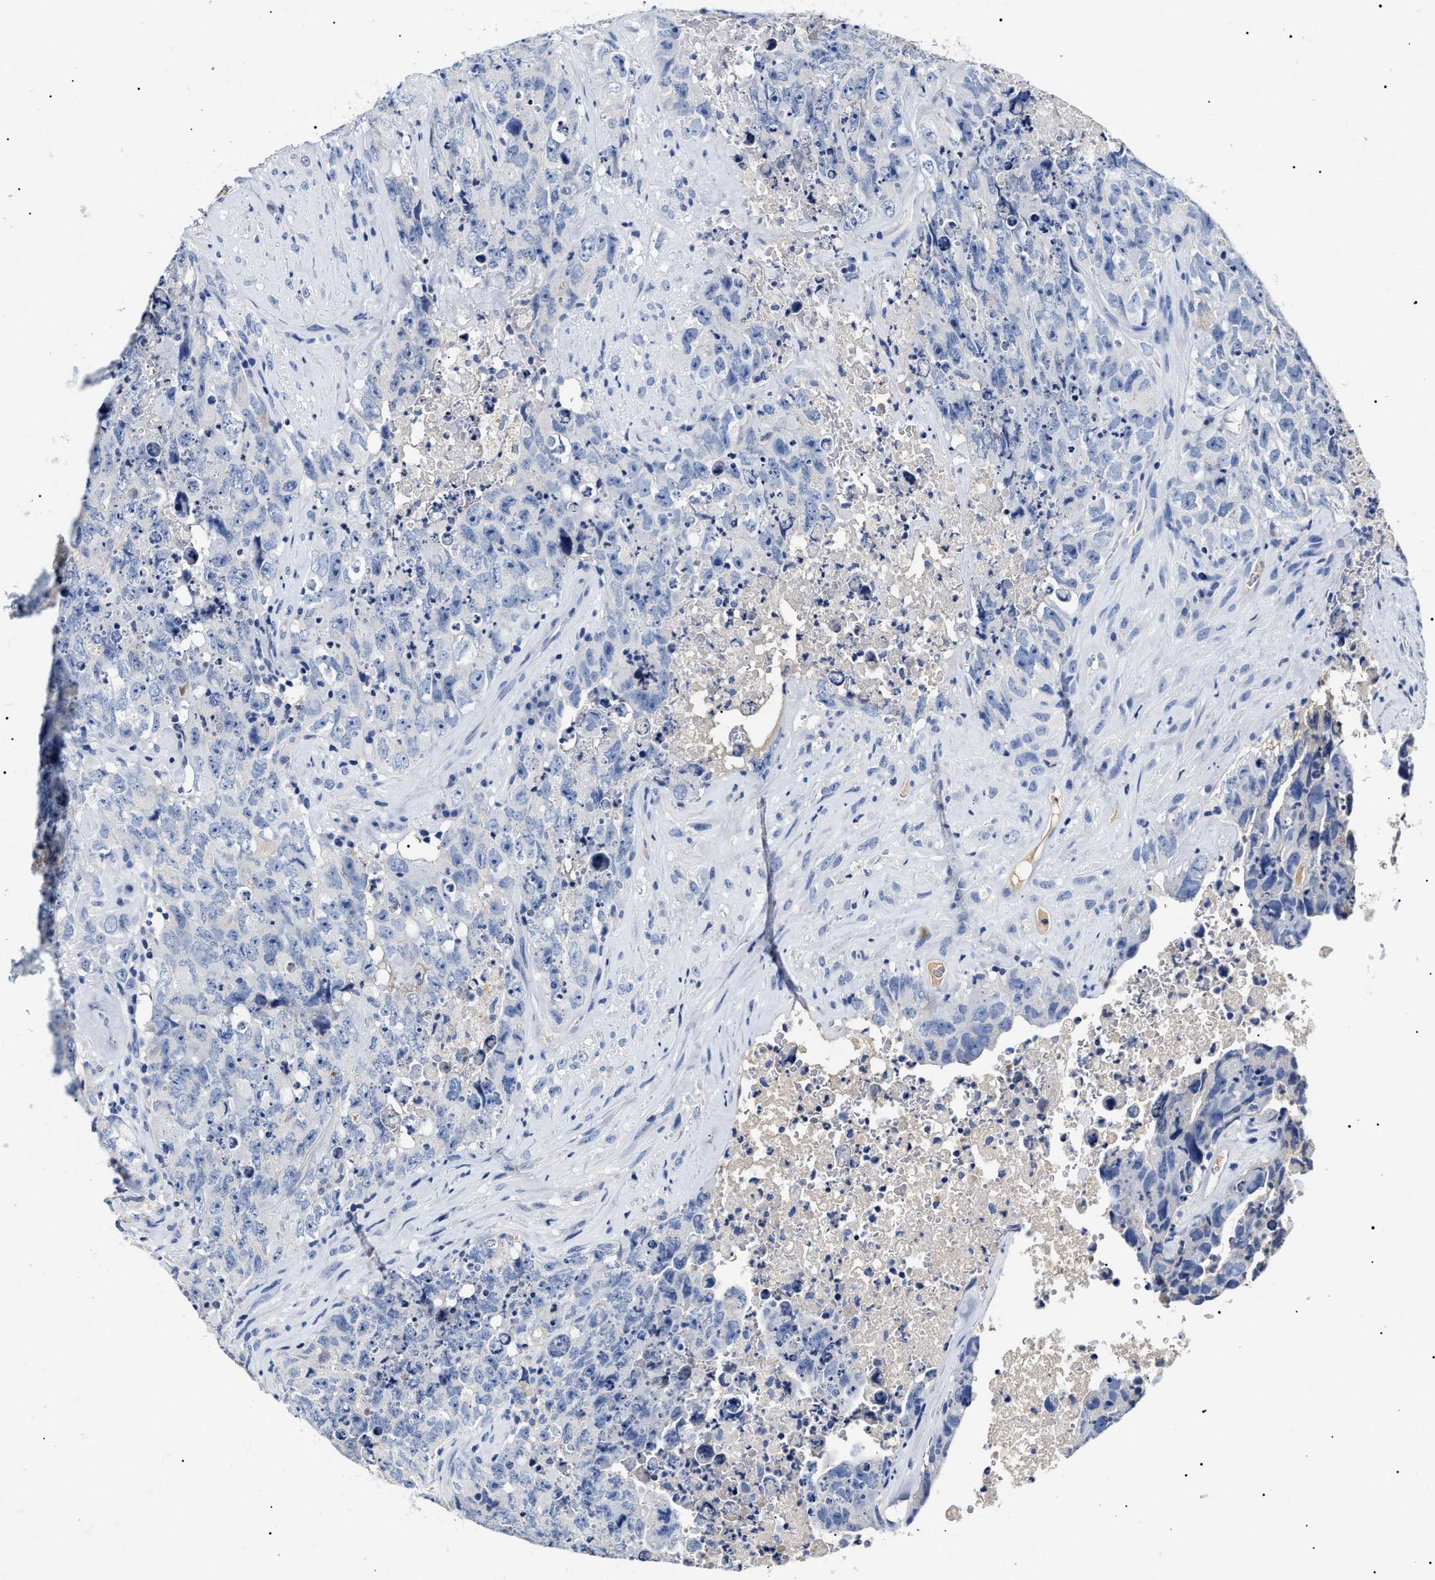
{"staining": {"intensity": "negative", "quantity": "none", "location": "none"}, "tissue": "testis cancer", "cell_type": "Tumor cells", "image_type": "cancer", "snomed": [{"axis": "morphology", "description": "Carcinoma, Embryonal, NOS"}, {"axis": "topography", "description": "Testis"}], "caption": "Testis cancer stained for a protein using IHC displays no expression tumor cells.", "gene": "LRRC8E", "patient": {"sex": "male", "age": 32}}